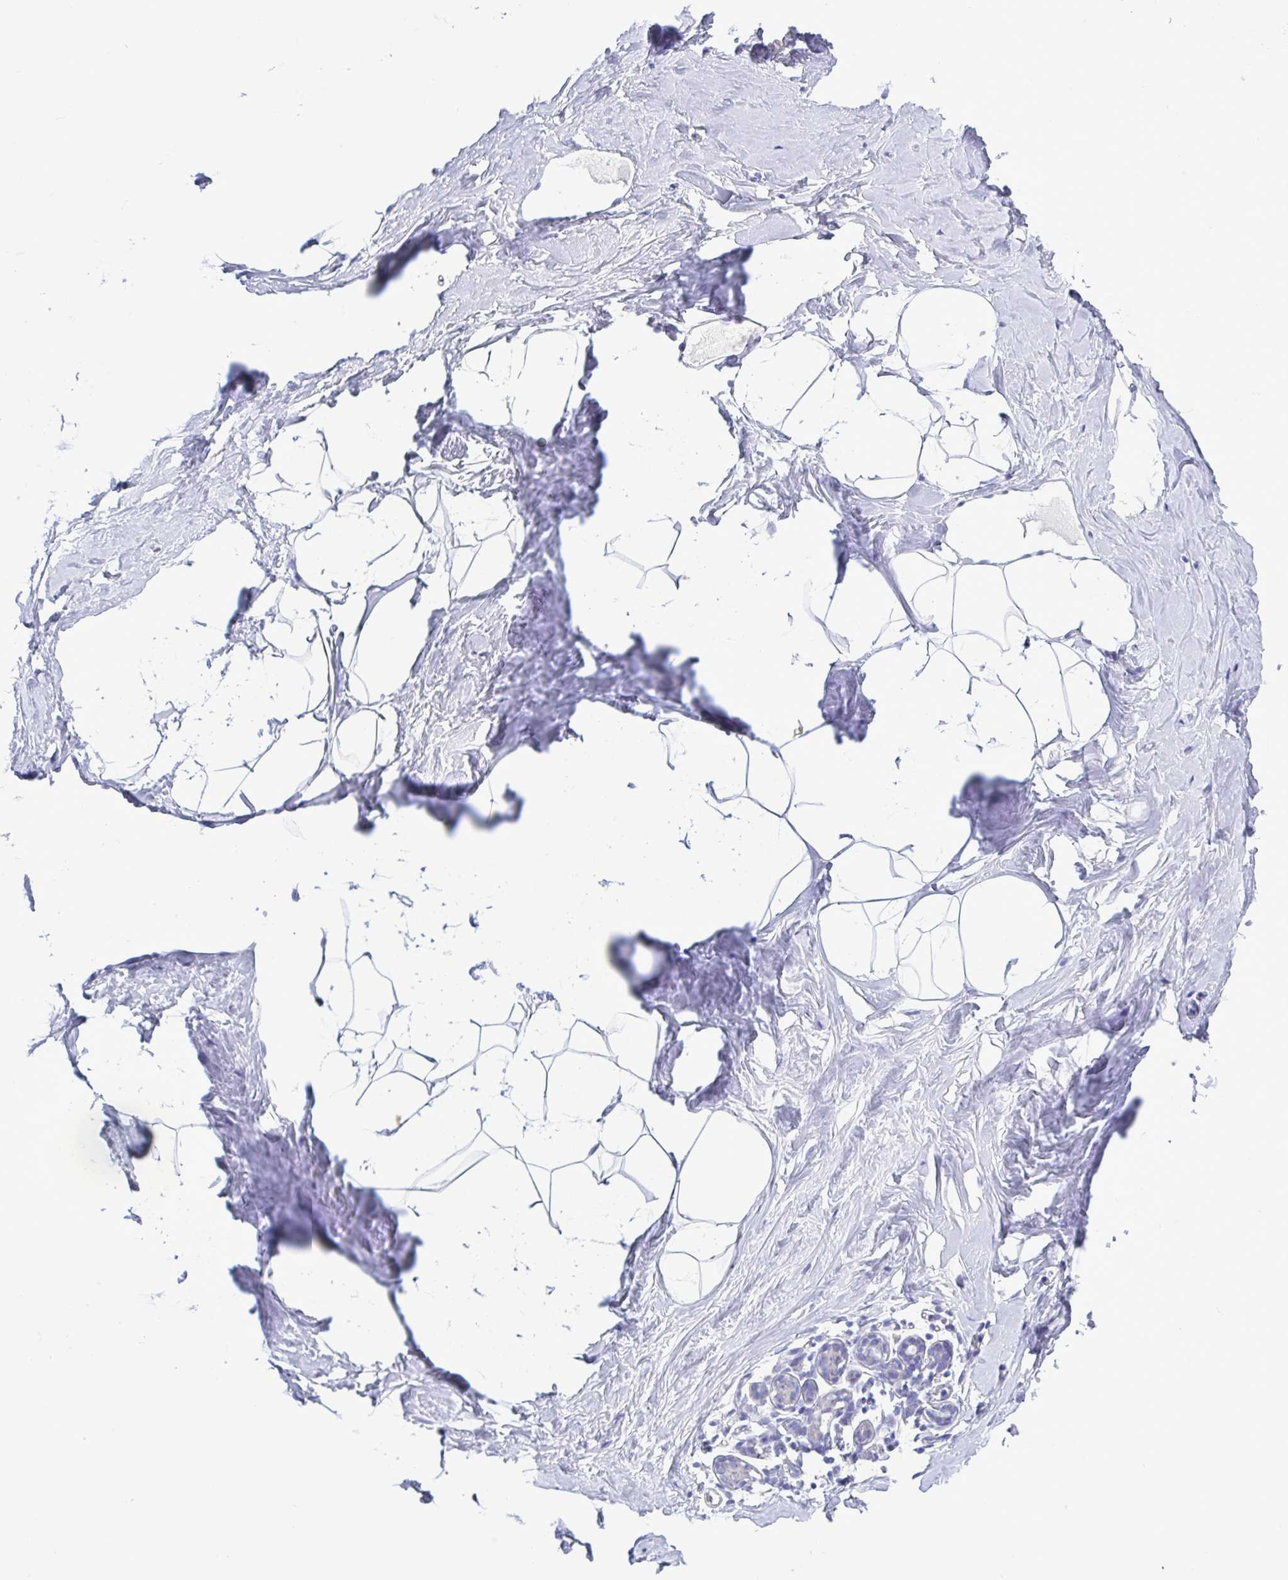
{"staining": {"intensity": "negative", "quantity": "none", "location": "none"}, "tissue": "breast", "cell_type": "Adipocytes", "image_type": "normal", "snomed": [{"axis": "morphology", "description": "Normal tissue, NOS"}, {"axis": "topography", "description": "Breast"}], "caption": "Immunohistochemical staining of benign human breast exhibits no significant staining in adipocytes. Nuclei are stained in blue.", "gene": "TEX12", "patient": {"sex": "female", "age": 32}}